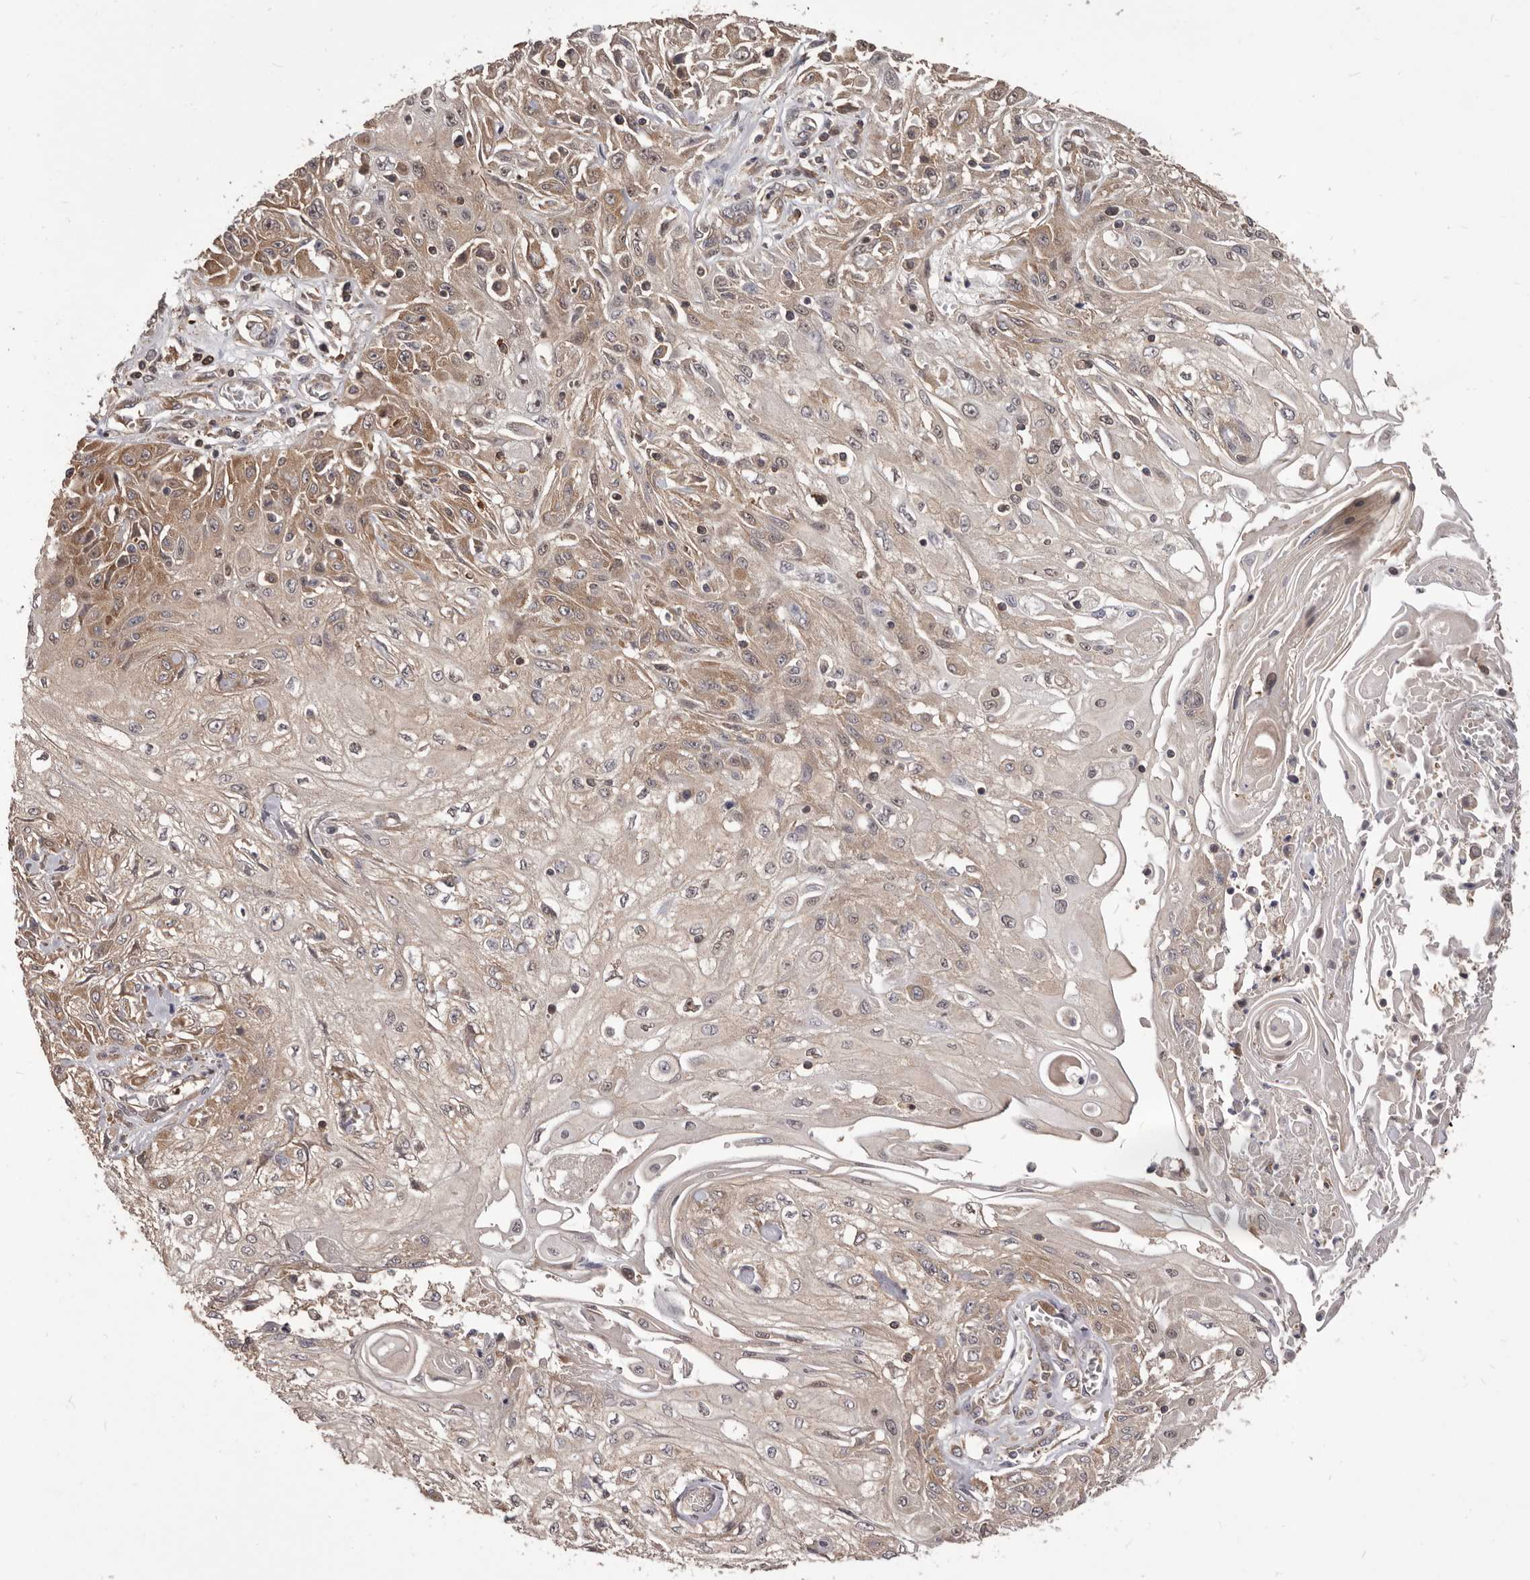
{"staining": {"intensity": "moderate", "quantity": "25%-75%", "location": "cytoplasmic/membranous"}, "tissue": "skin cancer", "cell_type": "Tumor cells", "image_type": "cancer", "snomed": [{"axis": "morphology", "description": "Squamous cell carcinoma, NOS"}, {"axis": "morphology", "description": "Squamous cell carcinoma, metastatic, NOS"}, {"axis": "topography", "description": "Skin"}, {"axis": "topography", "description": "Lymph node"}], "caption": "Skin cancer stained for a protein (brown) displays moderate cytoplasmic/membranous positive expression in approximately 25%-75% of tumor cells.", "gene": "HBS1L", "patient": {"sex": "male", "age": 75}}